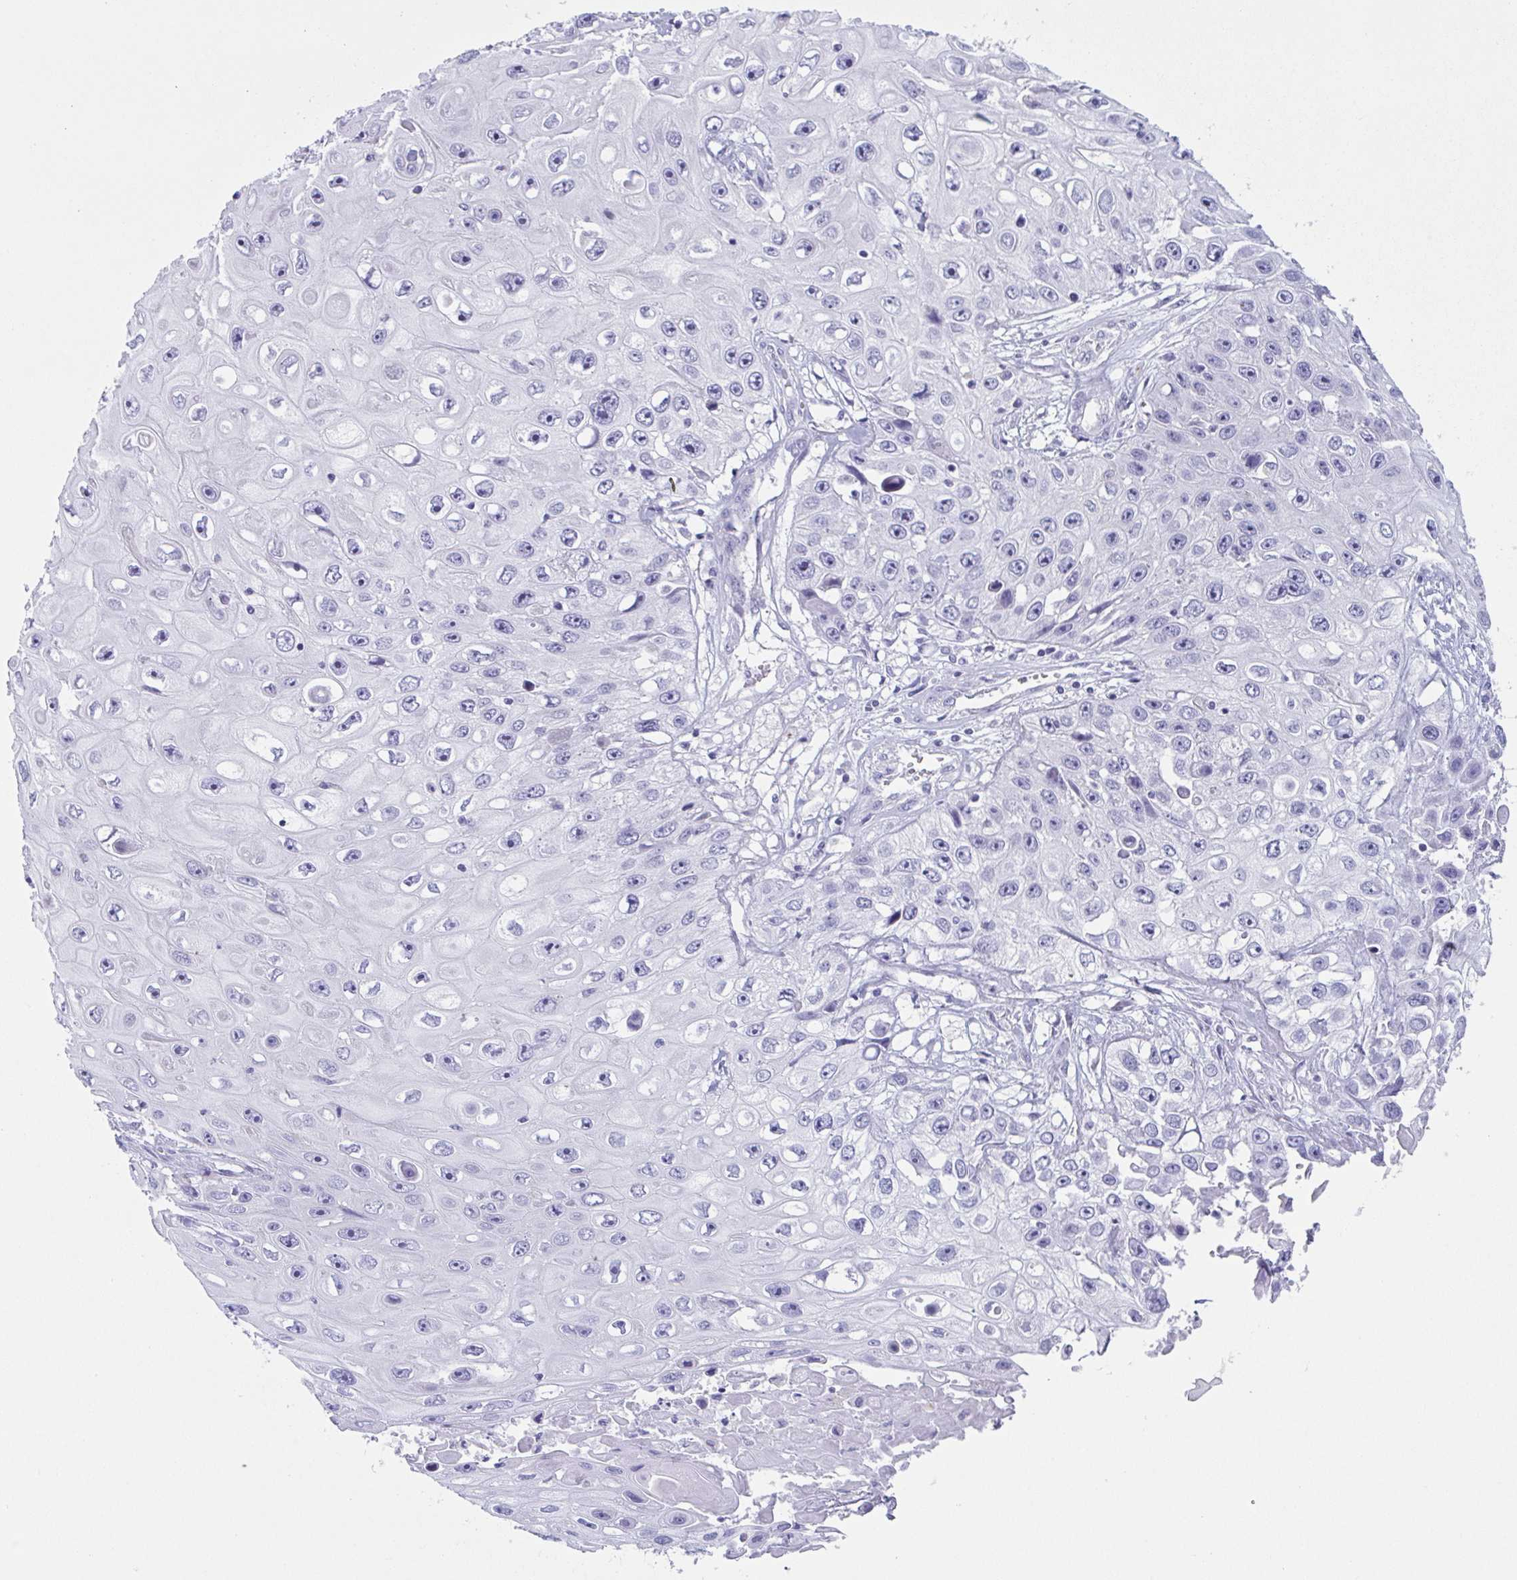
{"staining": {"intensity": "negative", "quantity": "none", "location": "none"}, "tissue": "skin cancer", "cell_type": "Tumor cells", "image_type": "cancer", "snomed": [{"axis": "morphology", "description": "Squamous cell carcinoma, NOS"}, {"axis": "topography", "description": "Skin"}], "caption": "Immunohistochemistry (IHC) of squamous cell carcinoma (skin) shows no positivity in tumor cells.", "gene": "TAGLN3", "patient": {"sex": "male", "age": 82}}